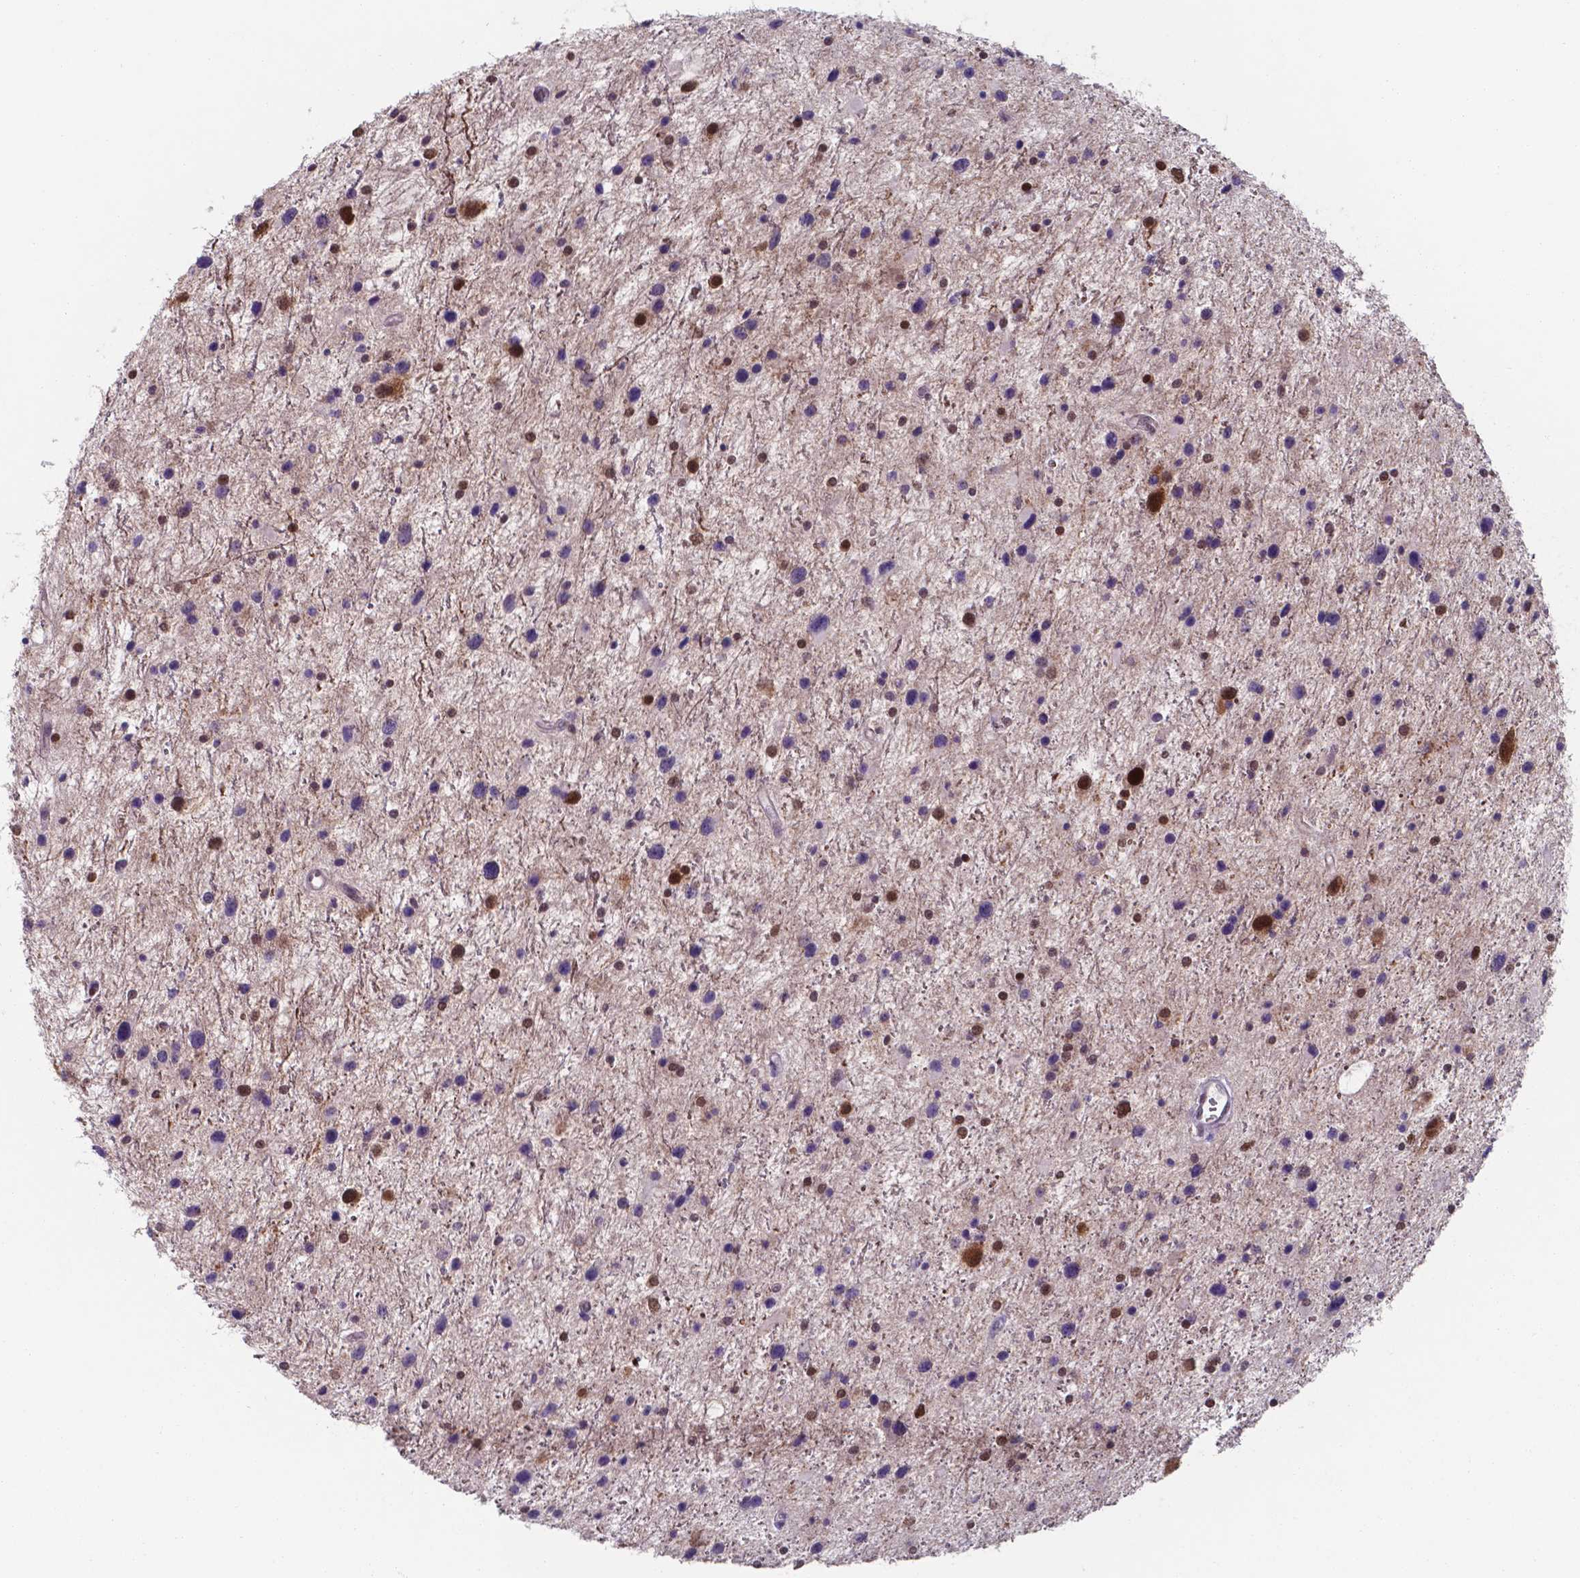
{"staining": {"intensity": "strong", "quantity": "25%-75%", "location": "nuclear"}, "tissue": "glioma", "cell_type": "Tumor cells", "image_type": "cancer", "snomed": [{"axis": "morphology", "description": "Glioma, malignant, Low grade"}, {"axis": "topography", "description": "Brain"}], "caption": "Immunohistochemistry (IHC) micrograph of human low-grade glioma (malignant) stained for a protein (brown), which displays high levels of strong nuclear expression in about 25%-75% of tumor cells.", "gene": "UBE2E2", "patient": {"sex": "female", "age": 32}}